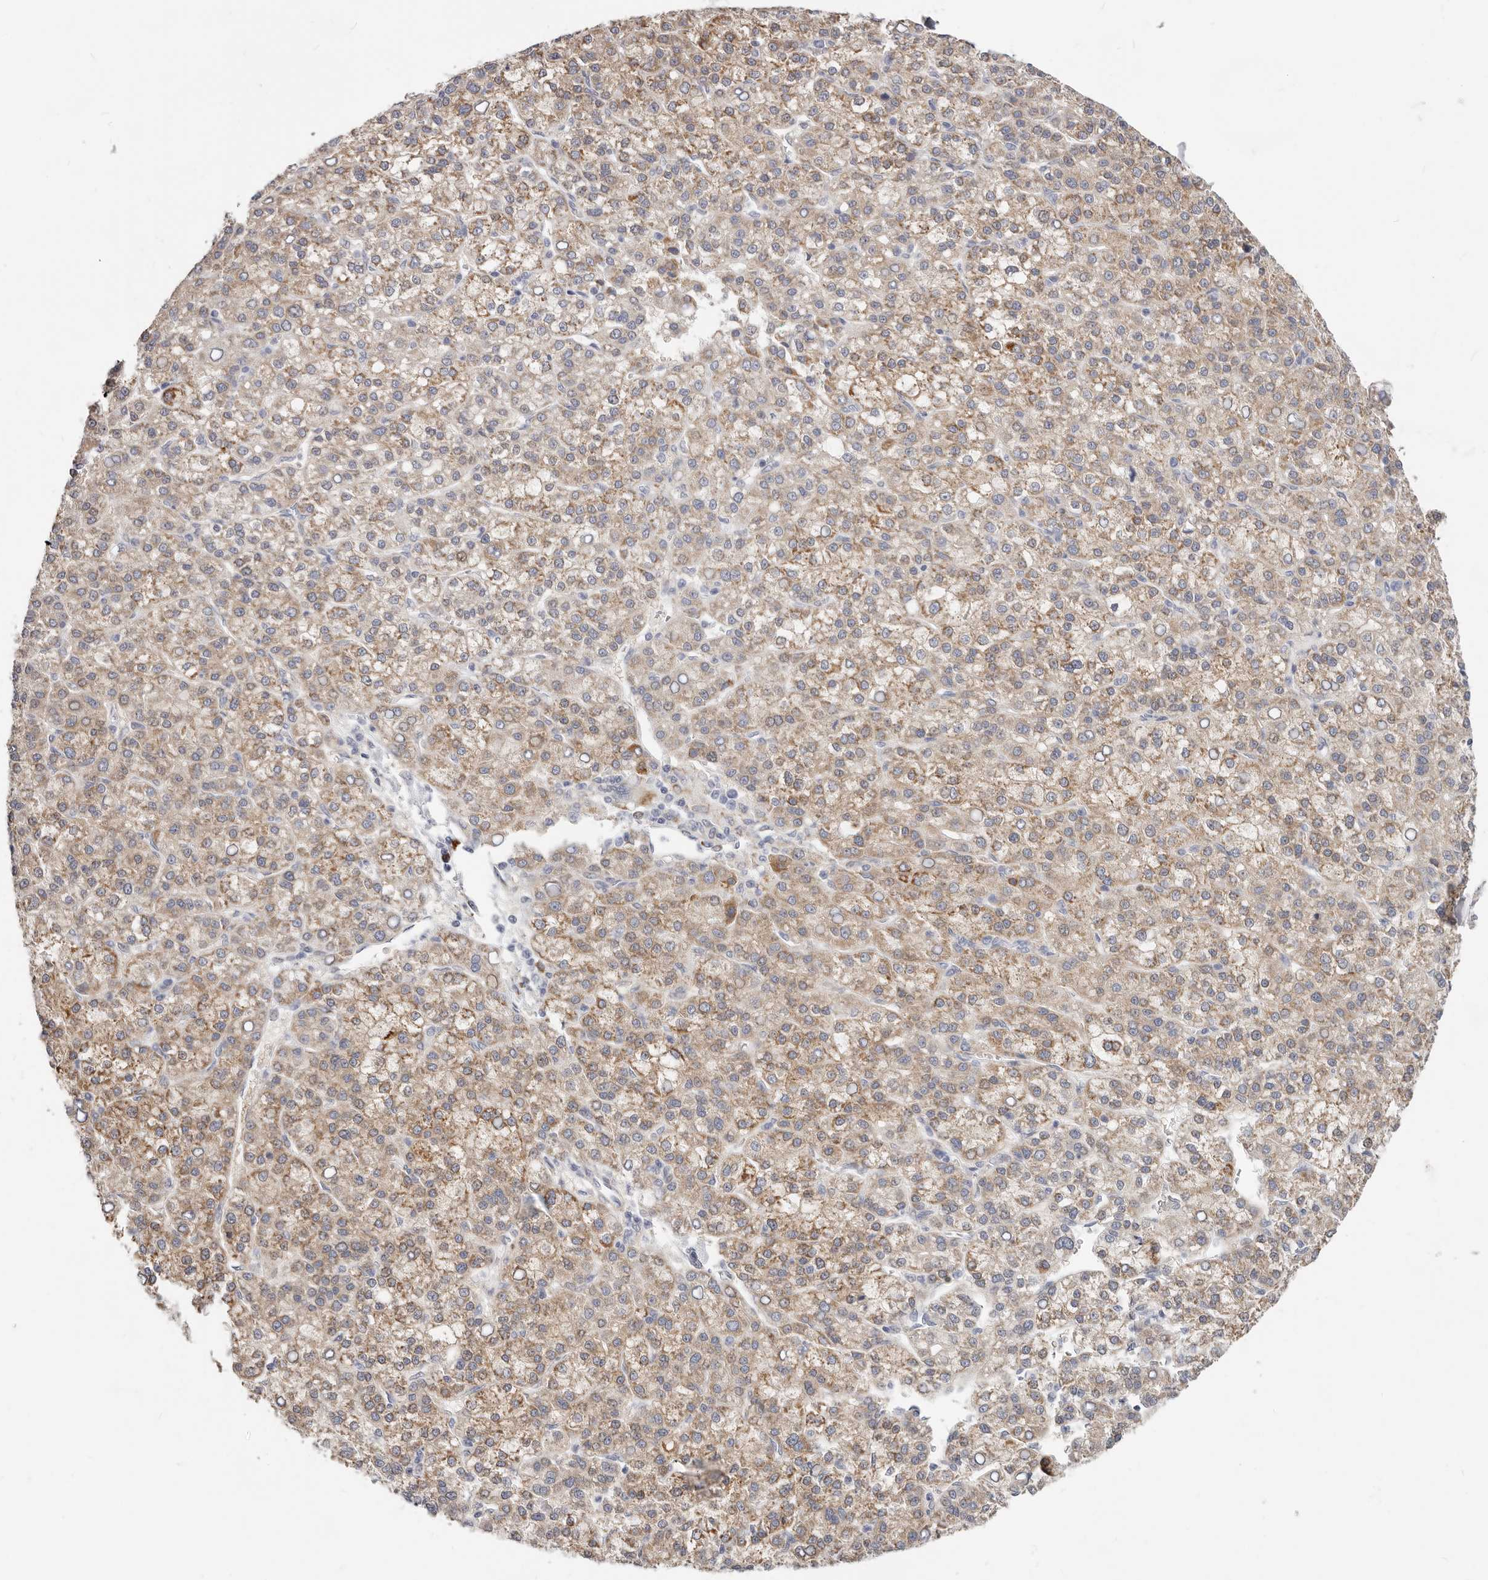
{"staining": {"intensity": "moderate", "quantity": ">75%", "location": "cytoplasmic/membranous"}, "tissue": "liver cancer", "cell_type": "Tumor cells", "image_type": "cancer", "snomed": [{"axis": "morphology", "description": "Carcinoma, Hepatocellular, NOS"}, {"axis": "topography", "description": "Liver"}], "caption": "Human hepatocellular carcinoma (liver) stained with a brown dye reveals moderate cytoplasmic/membranous positive staining in about >75% of tumor cells.", "gene": "IL32", "patient": {"sex": "female", "age": 58}}